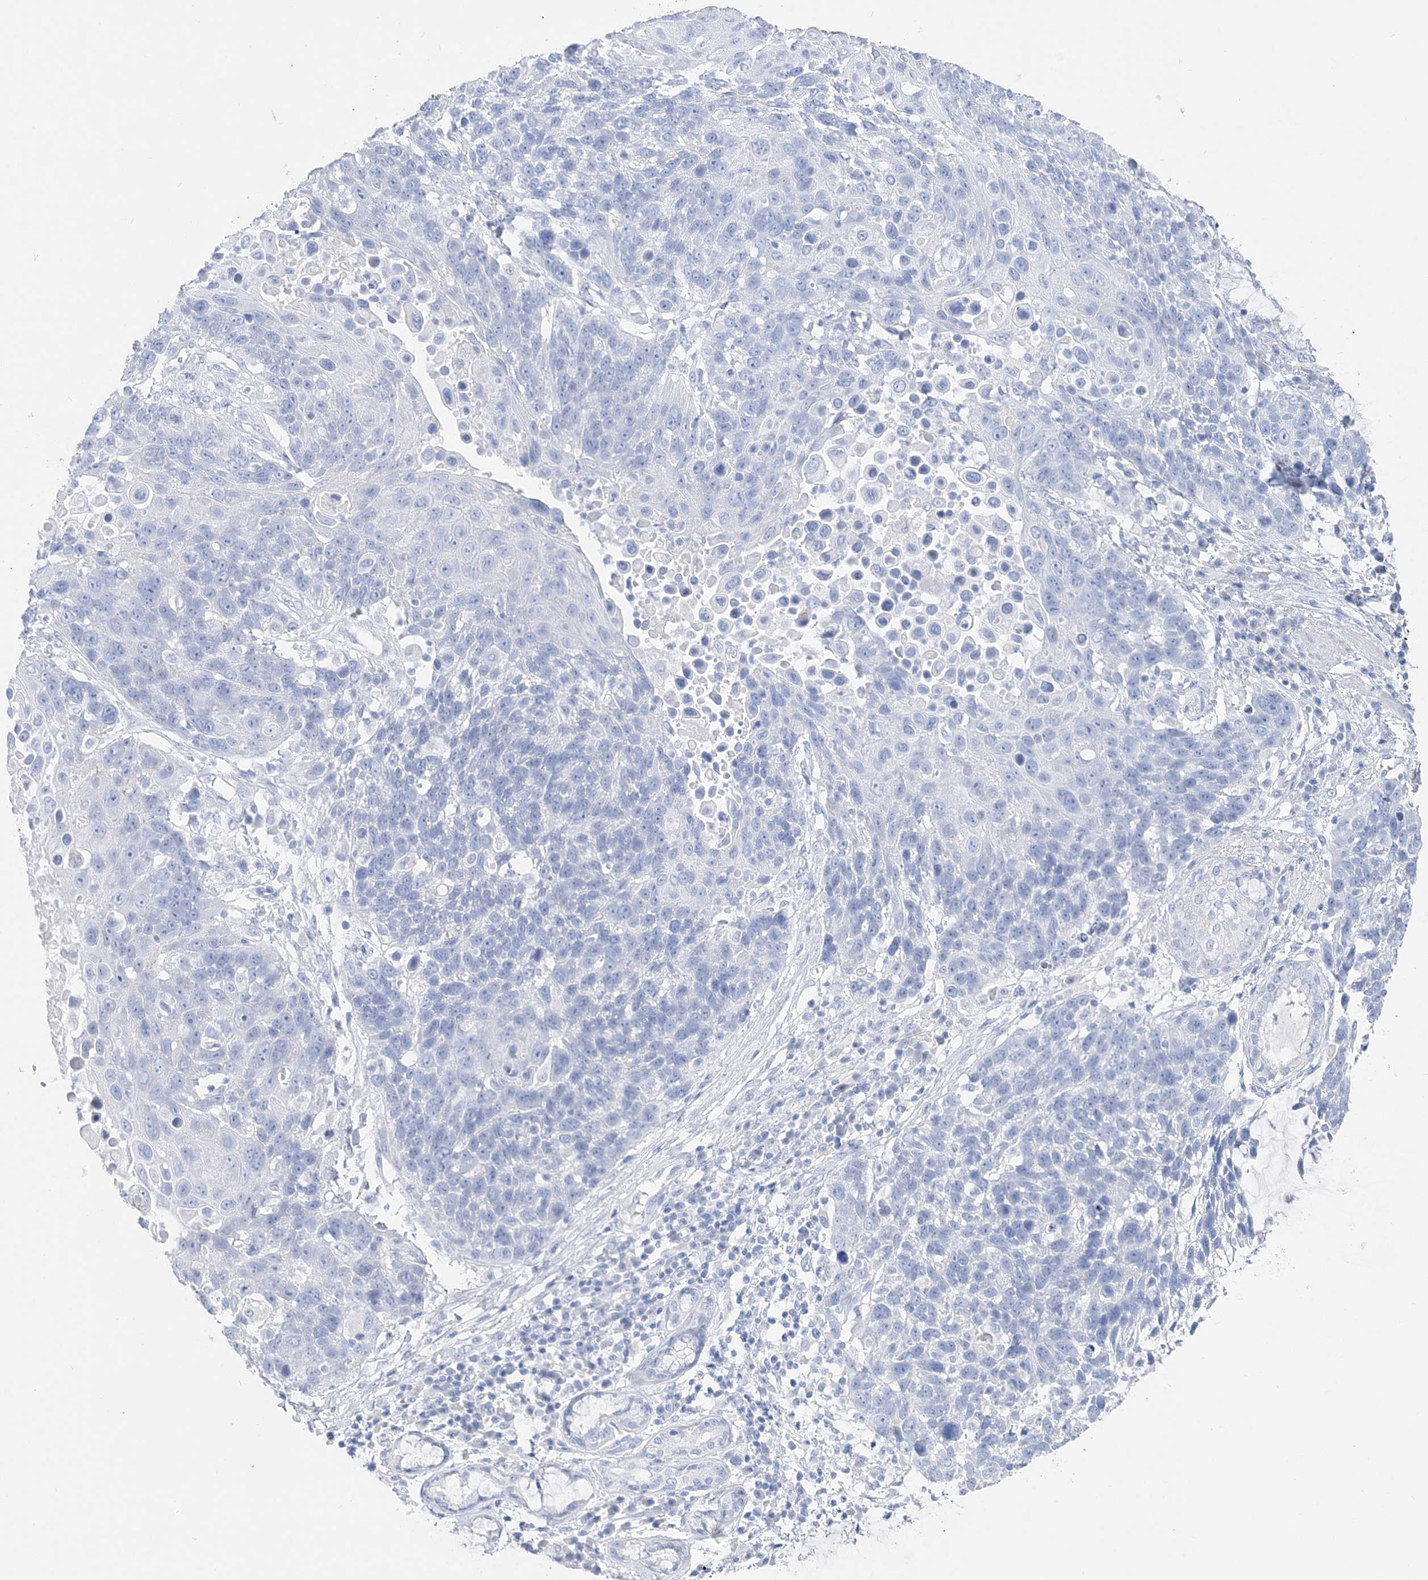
{"staining": {"intensity": "negative", "quantity": "none", "location": "none"}, "tissue": "lung cancer", "cell_type": "Tumor cells", "image_type": "cancer", "snomed": [{"axis": "morphology", "description": "Squamous cell carcinoma, NOS"}, {"axis": "topography", "description": "Lung"}], "caption": "IHC photomicrograph of lung cancer stained for a protein (brown), which demonstrates no positivity in tumor cells.", "gene": "TSPYL6", "patient": {"sex": "male", "age": 66}}